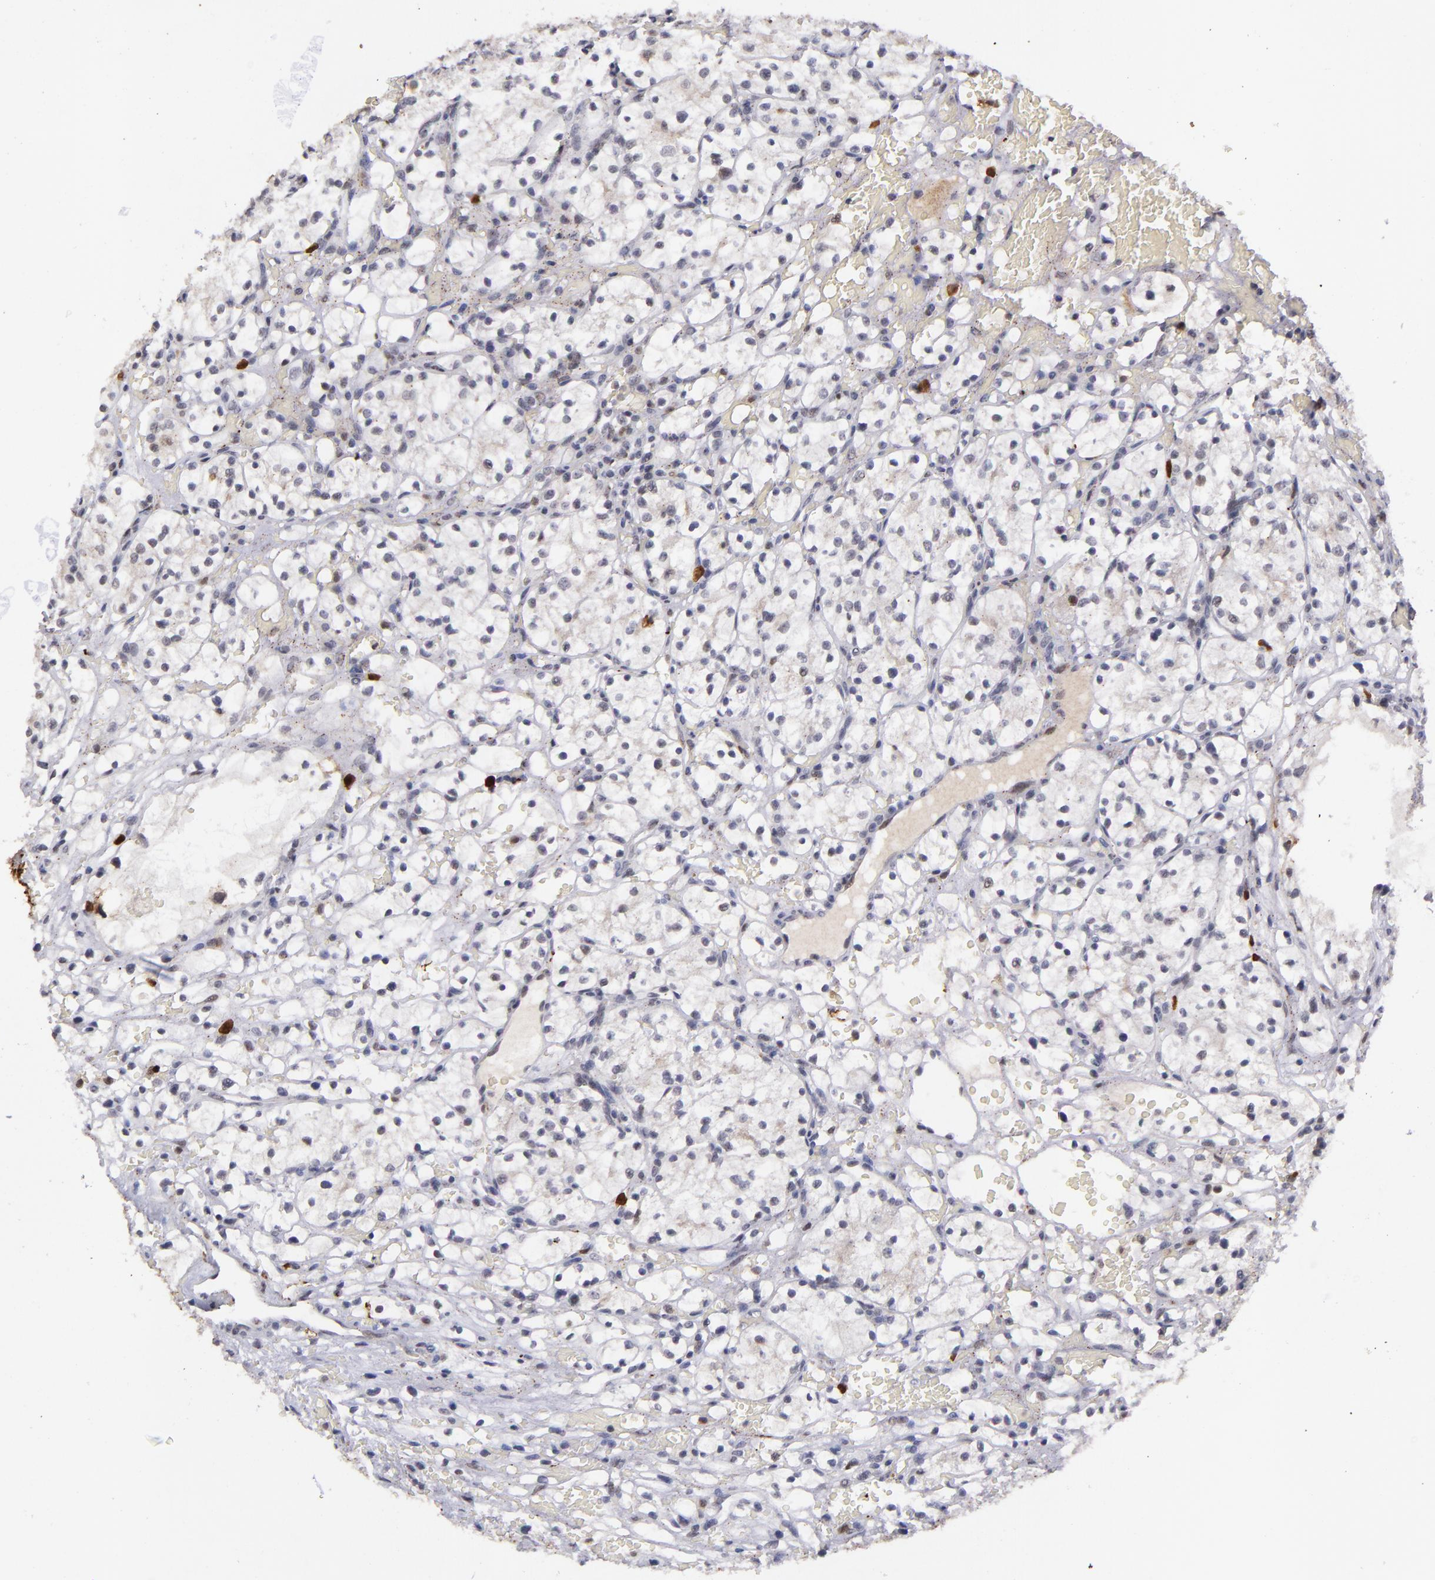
{"staining": {"intensity": "negative", "quantity": "none", "location": "none"}, "tissue": "renal cancer", "cell_type": "Tumor cells", "image_type": "cancer", "snomed": [{"axis": "morphology", "description": "Adenocarcinoma, NOS"}, {"axis": "topography", "description": "Kidney"}], "caption": "Human renal adenocarcinoma stained for a protein using immunohistochemistry (IHC) exhibits no staining in tumor cells.", "gene": "RXRG", "patient": {"sex": "female", "age": 60}}